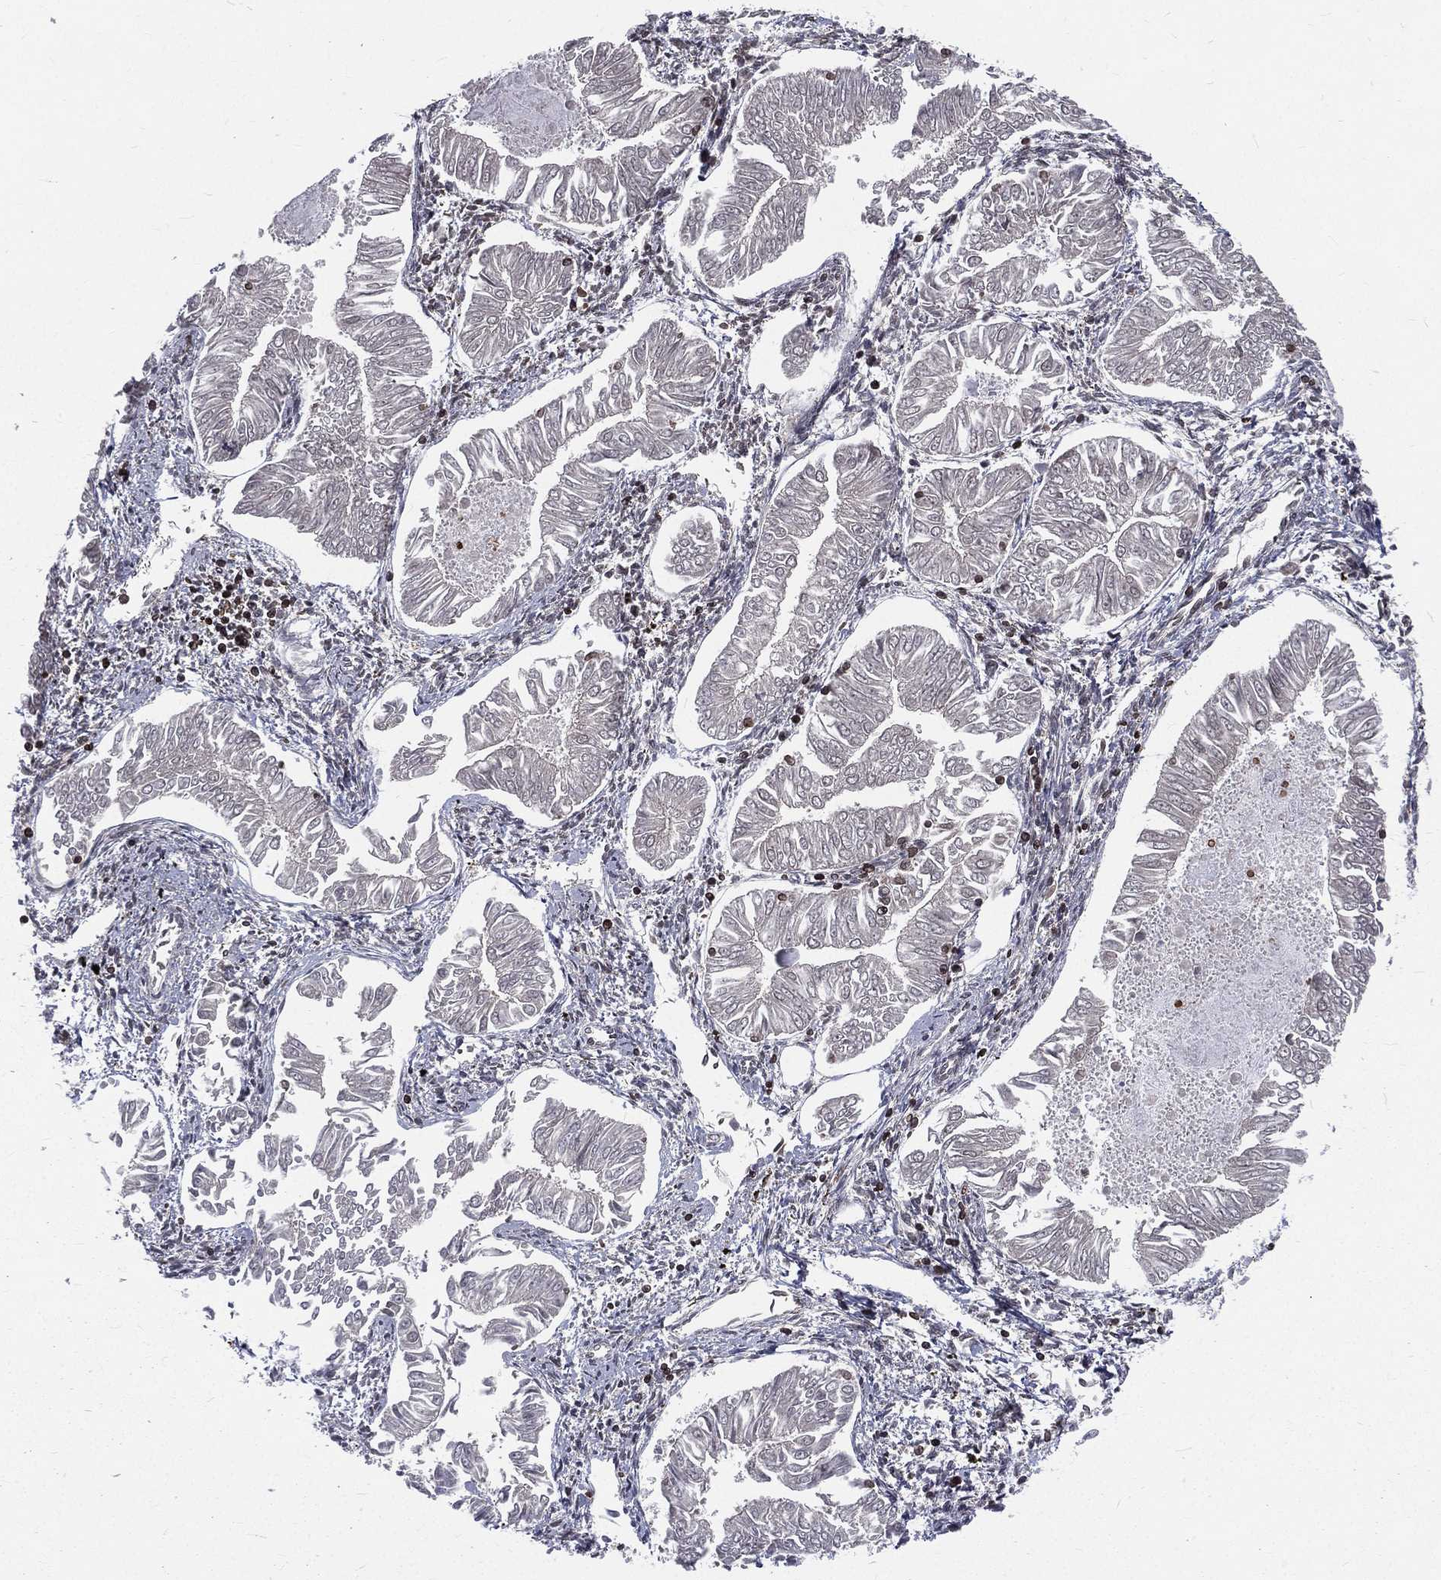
{"staining": {"intensity": "negative", "quantity": "none", "location": "none"}, "tissue": "endometrial cancer", "cell_type": "Tumor cells", "image_type": "cancer", "snomed": [{"axis": "morphology", "description": "Adenocarcinoma, NOS"}, {"axis": "topography", "description": "Endometrium"}], "caption": "An immunohistochemistry micrograph of endometrial adenocarcinoma is shown. There is no staining in tumor cells of endometrial adenocarcinoma. Brightfield microscopy of immunohistochemistry stained with DAB (brown) and hematoxylin (blue), captured at high magnification.", "gene": "LBR", "patient": {"sex": "female", "age": 53}}